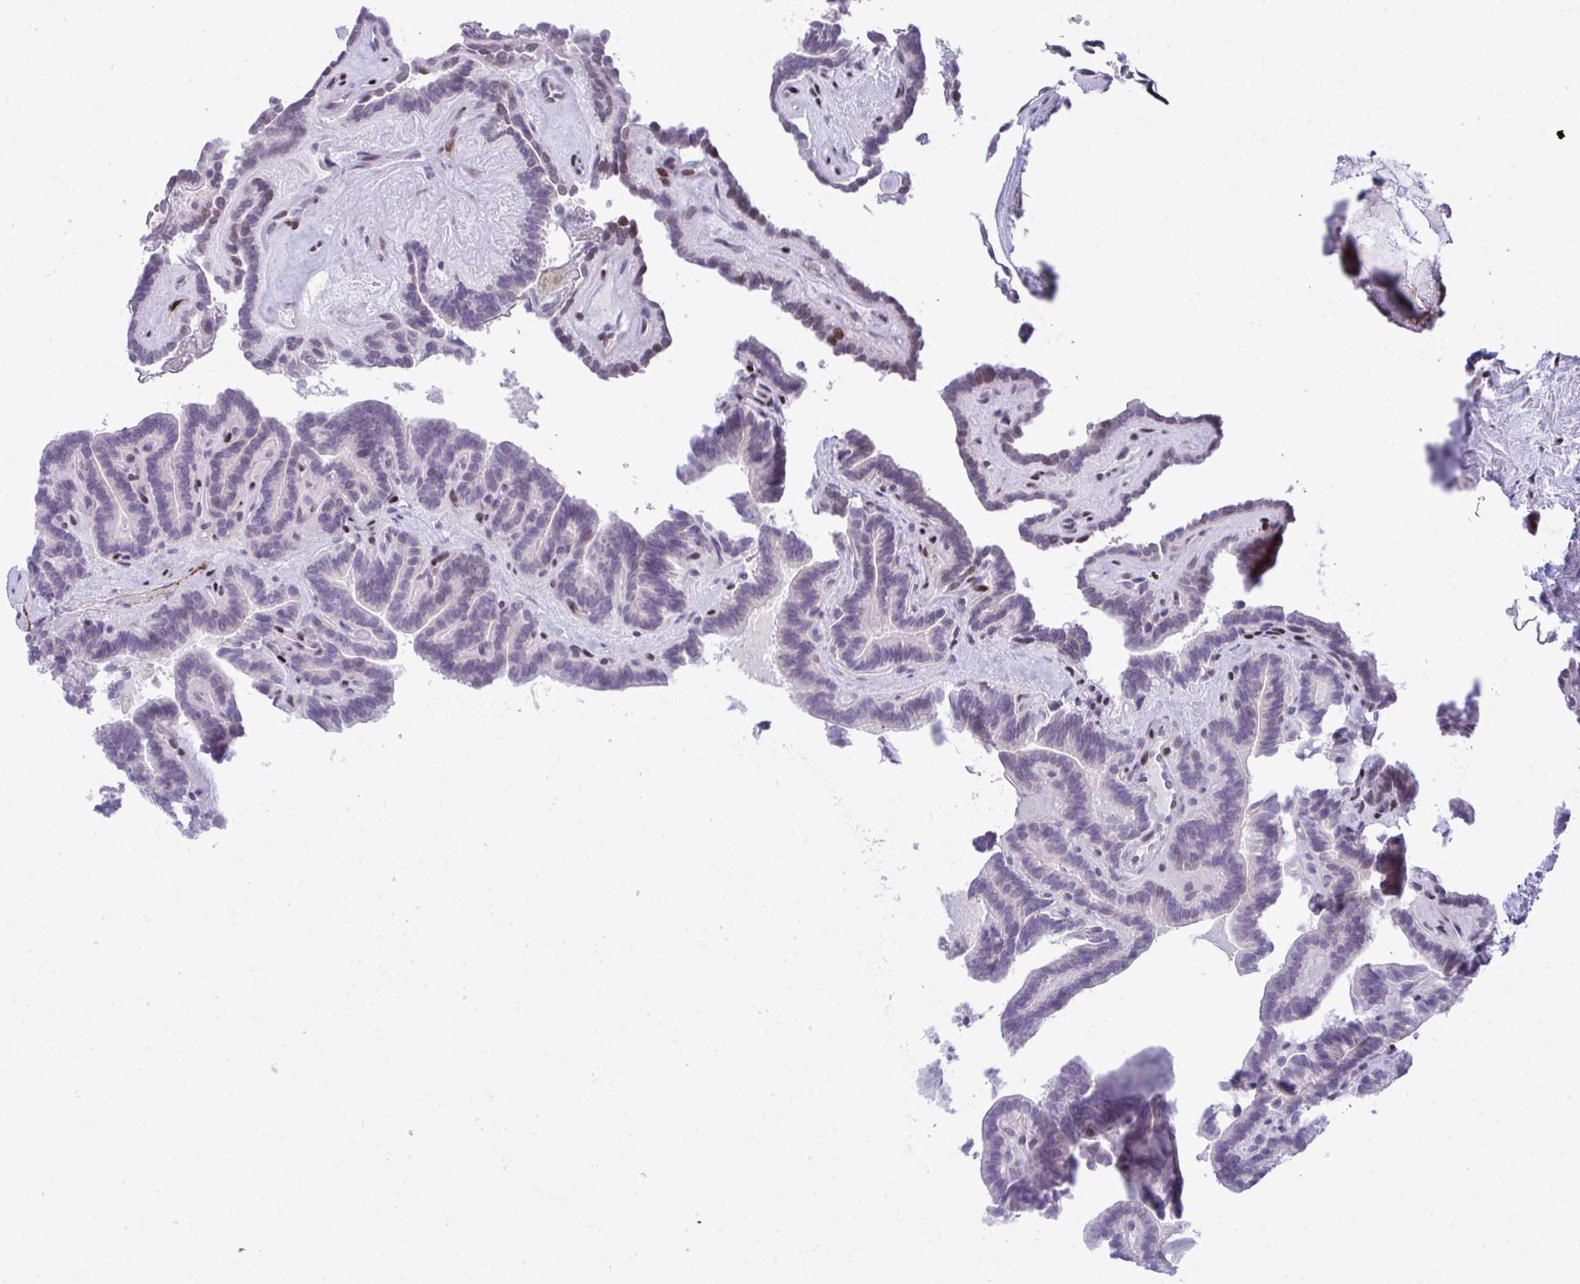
{"staining": {"intensity": "negative", "quantity": "none", "location": "none"}, "tissue": "thyroid cancer", "cell_type": "Tumor cells", "image_type": "cancer", "snomed": [{"axis": "morphology", "description": "Papillary adenocarcinoma, NOS"}, {"axis": "topography", "description": "Thyroid gland"}], "caption": "This is a photomicrograph of immunohistochemistry (IHC) staining of thyroid cancer, which shows no expression in tumor cells. Nuclei are stained in blue.", "gene": "ZFHX3", "patient": {"sex": "female", "age": 21}}